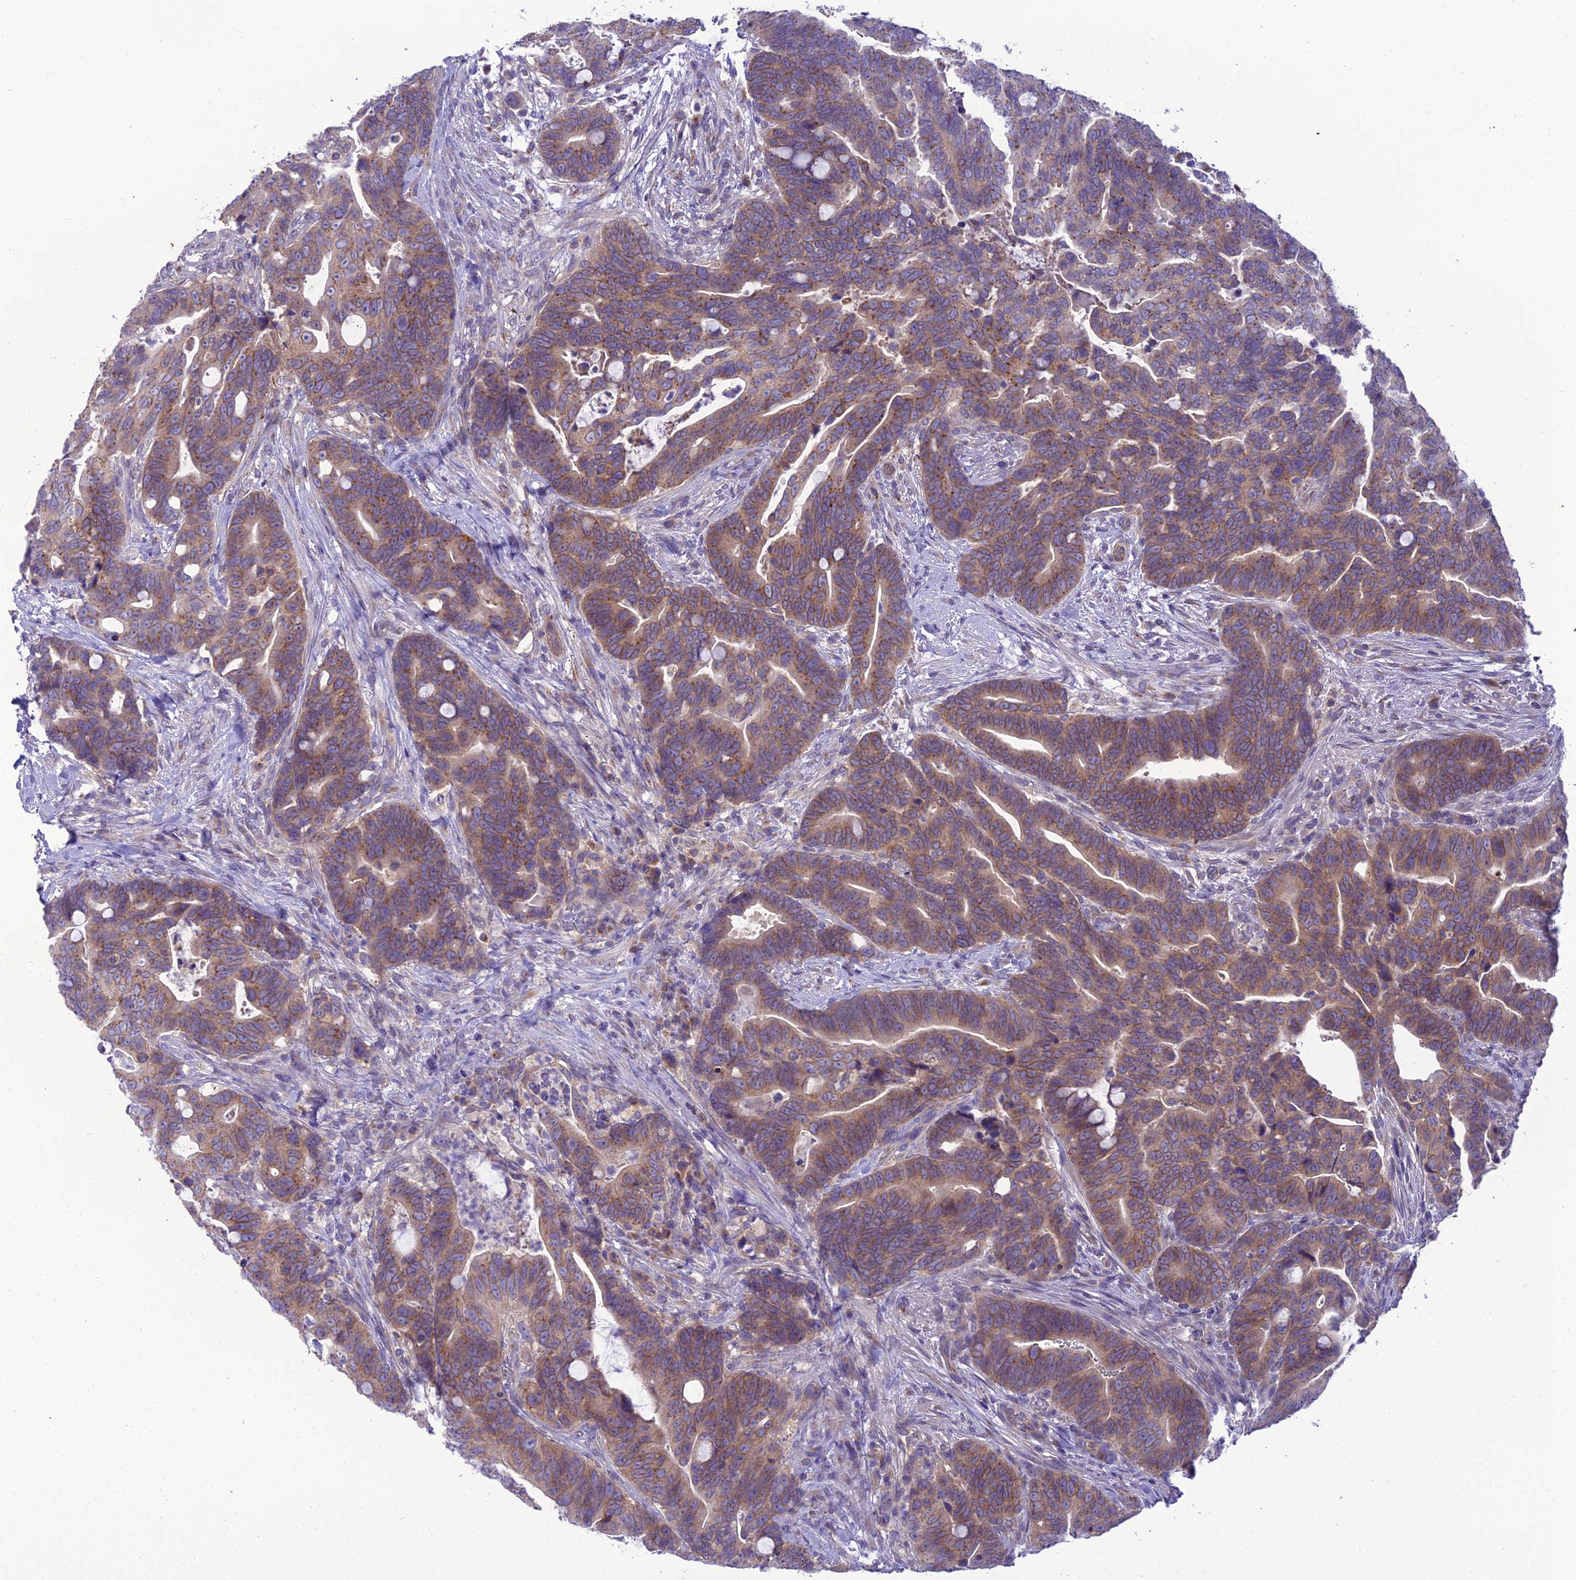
{"staining": {"intensity": "moderate", "quantity": "25%-75%", "location": "cytoplasmic/membranous"}, "tissue": "colorectal cancer", "cell_type": "Tumor cells", "image_type": "cancer", "snomed": [{"axis": "morphology", "description": "Adenocarcinoma, NOS"}, {"axis": "topography", "description": "Colon"}], "caption": "High-magnification brightfield microscopy of colorectal cancer stained with DAB (brown) and counterstained with hematoxylin (blue). tumor cells exhibit moderate cytoplasmic/membranous positivity is present in about25%-75% of cells. Using DAB (brown) and hematoxylin (blue) stains, captured at high magnification using brightfield microscopy.", "gene": "GOLPH3", "patient": {"sex": "female", "age": 82}}